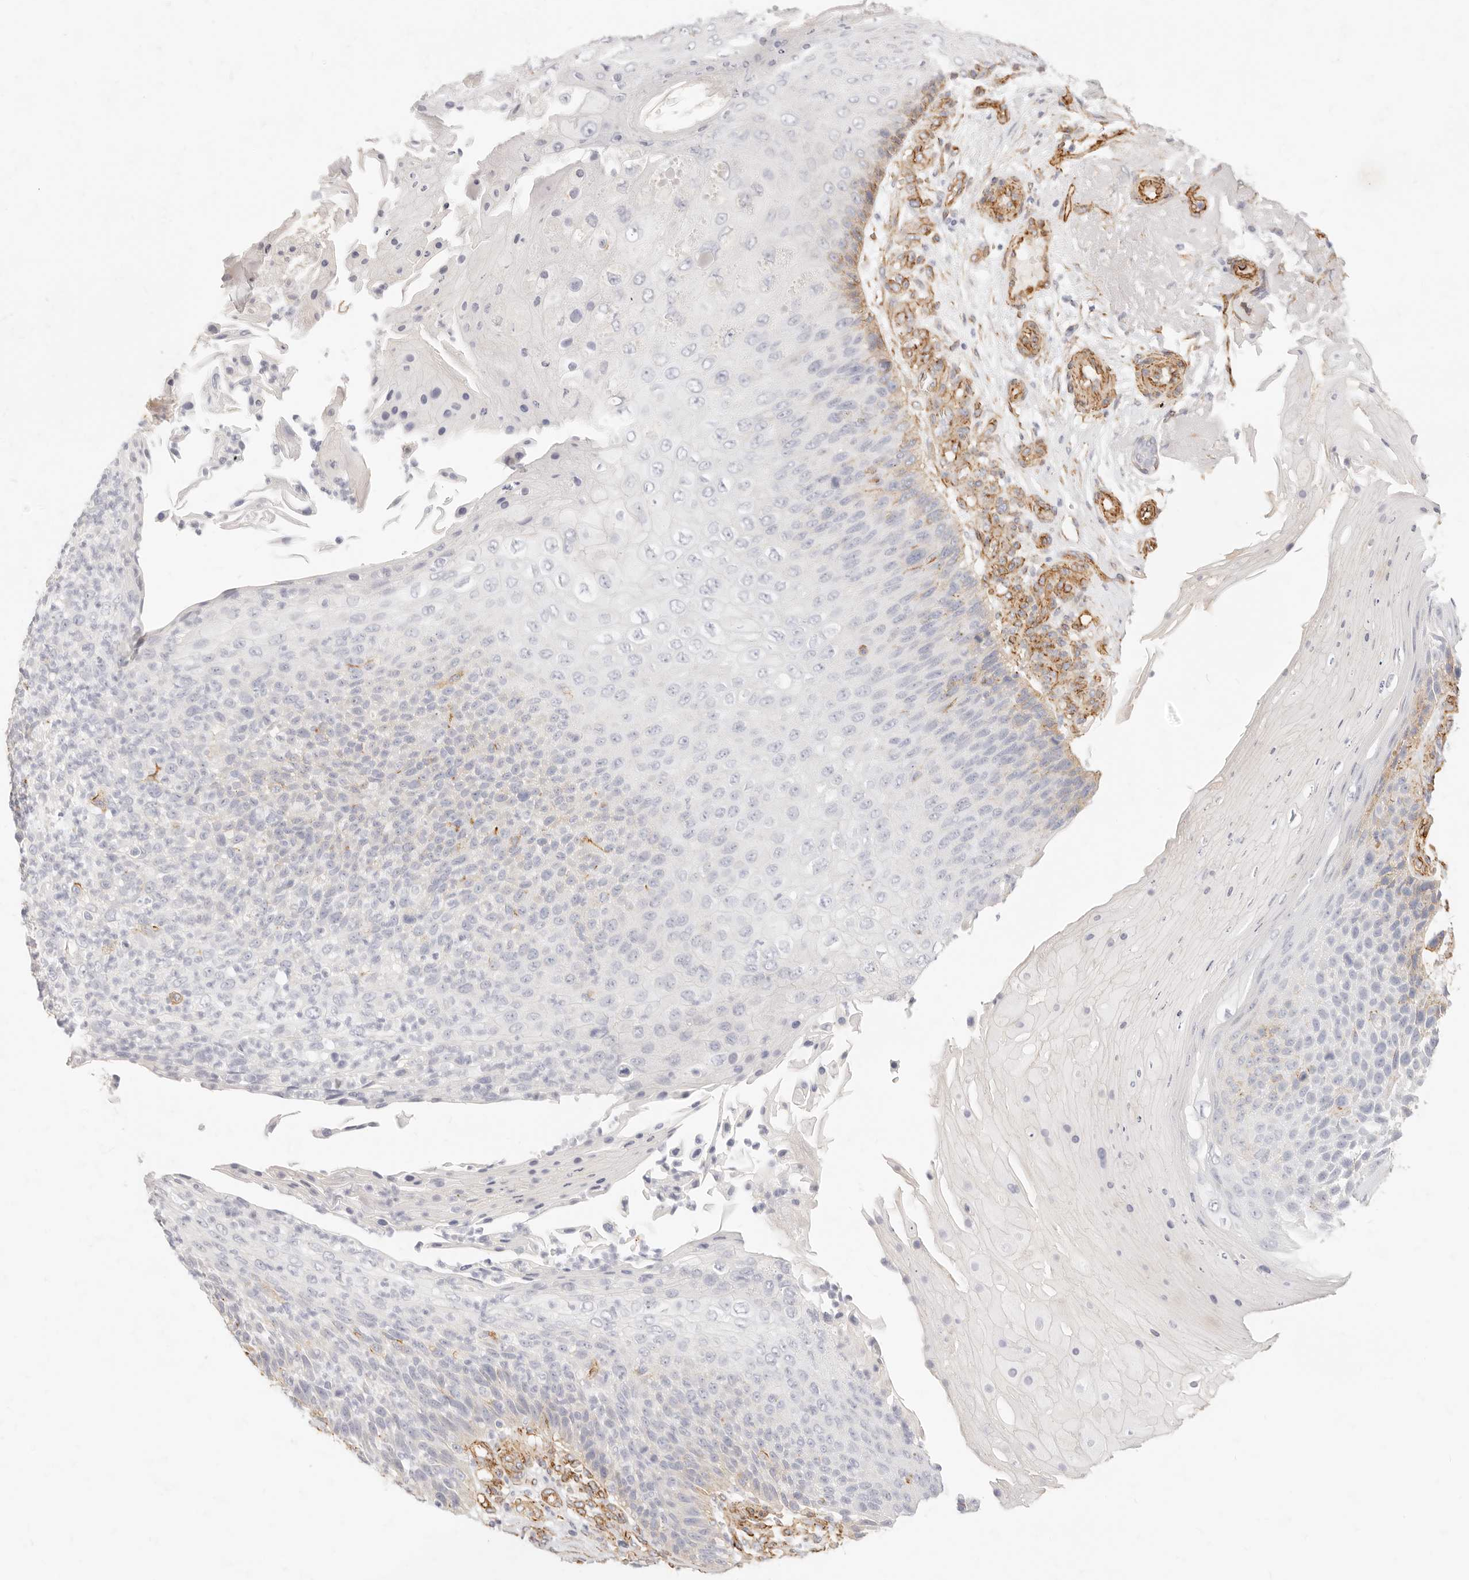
{"staining": {"intensity": "moderate", "quantity": "<25%", "location": "cytoplasmic/membranous"}, "tissue": "skin cancer", "cell_type": "Tumor cells", "image_type": "cancer", "snomed": [{"axis": "morphology", "description": "Squamous cell carcinoma, NOS"}, {"axis": "topography", "description": "Skin"}], "caption": "The photomicrograph exhibits immunohistochemical staining of squamous cell carcinoma (skin). There is moderate cytoplasmic/membranous staining is appreciated in approximately <25% of tumor cells. (DAB (3,3'-diaminobenzidine) IHC, brown staining for protein, blue staining for nuclei).", "gene": "NUS1", "patient": {"sex": "female", "age": 88}}